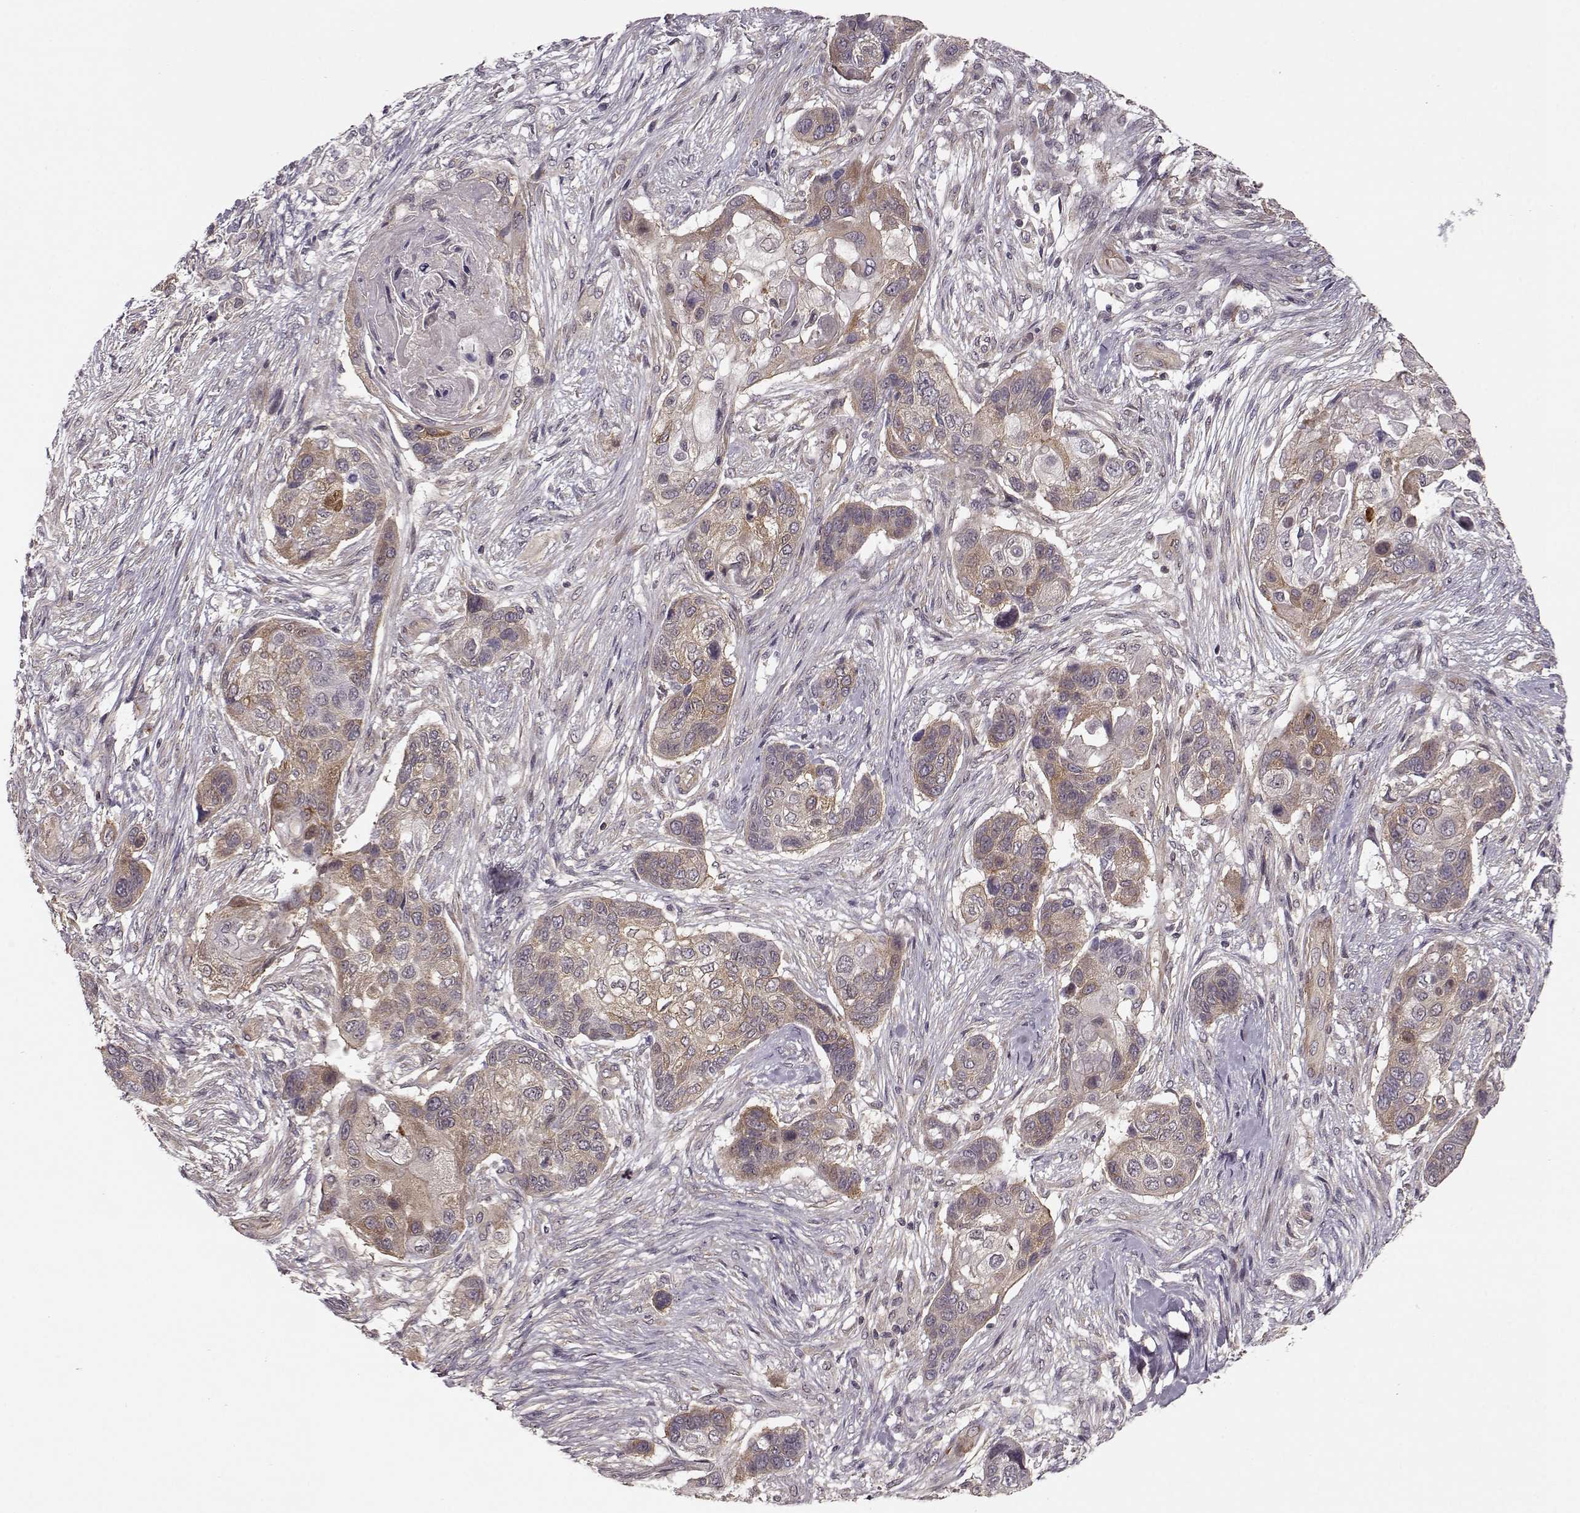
{"staining": {"intensity": "weak", "quantity": "25%-75%", "location": "cytoplasmic/membranous"}, "tissue": "lung cancer", "cell_type": "Tumor cells", "image_type": "cancer", "snomed": [{"axis": "morphology", "description": "Squamous cell carcinoma, NOS"}, {"axis": "topography", "description": "Lung"}], "caption": "This histopathology image demonstrates immunohistochemistry staining of lung cancer (squamous cell carcinoma), with low weak cytoplasmic/membranous staining in approximately 25%-75% of tumor cells.", "gene": "SLAIN2", "patient": {"sex": "male", "age": 69}}